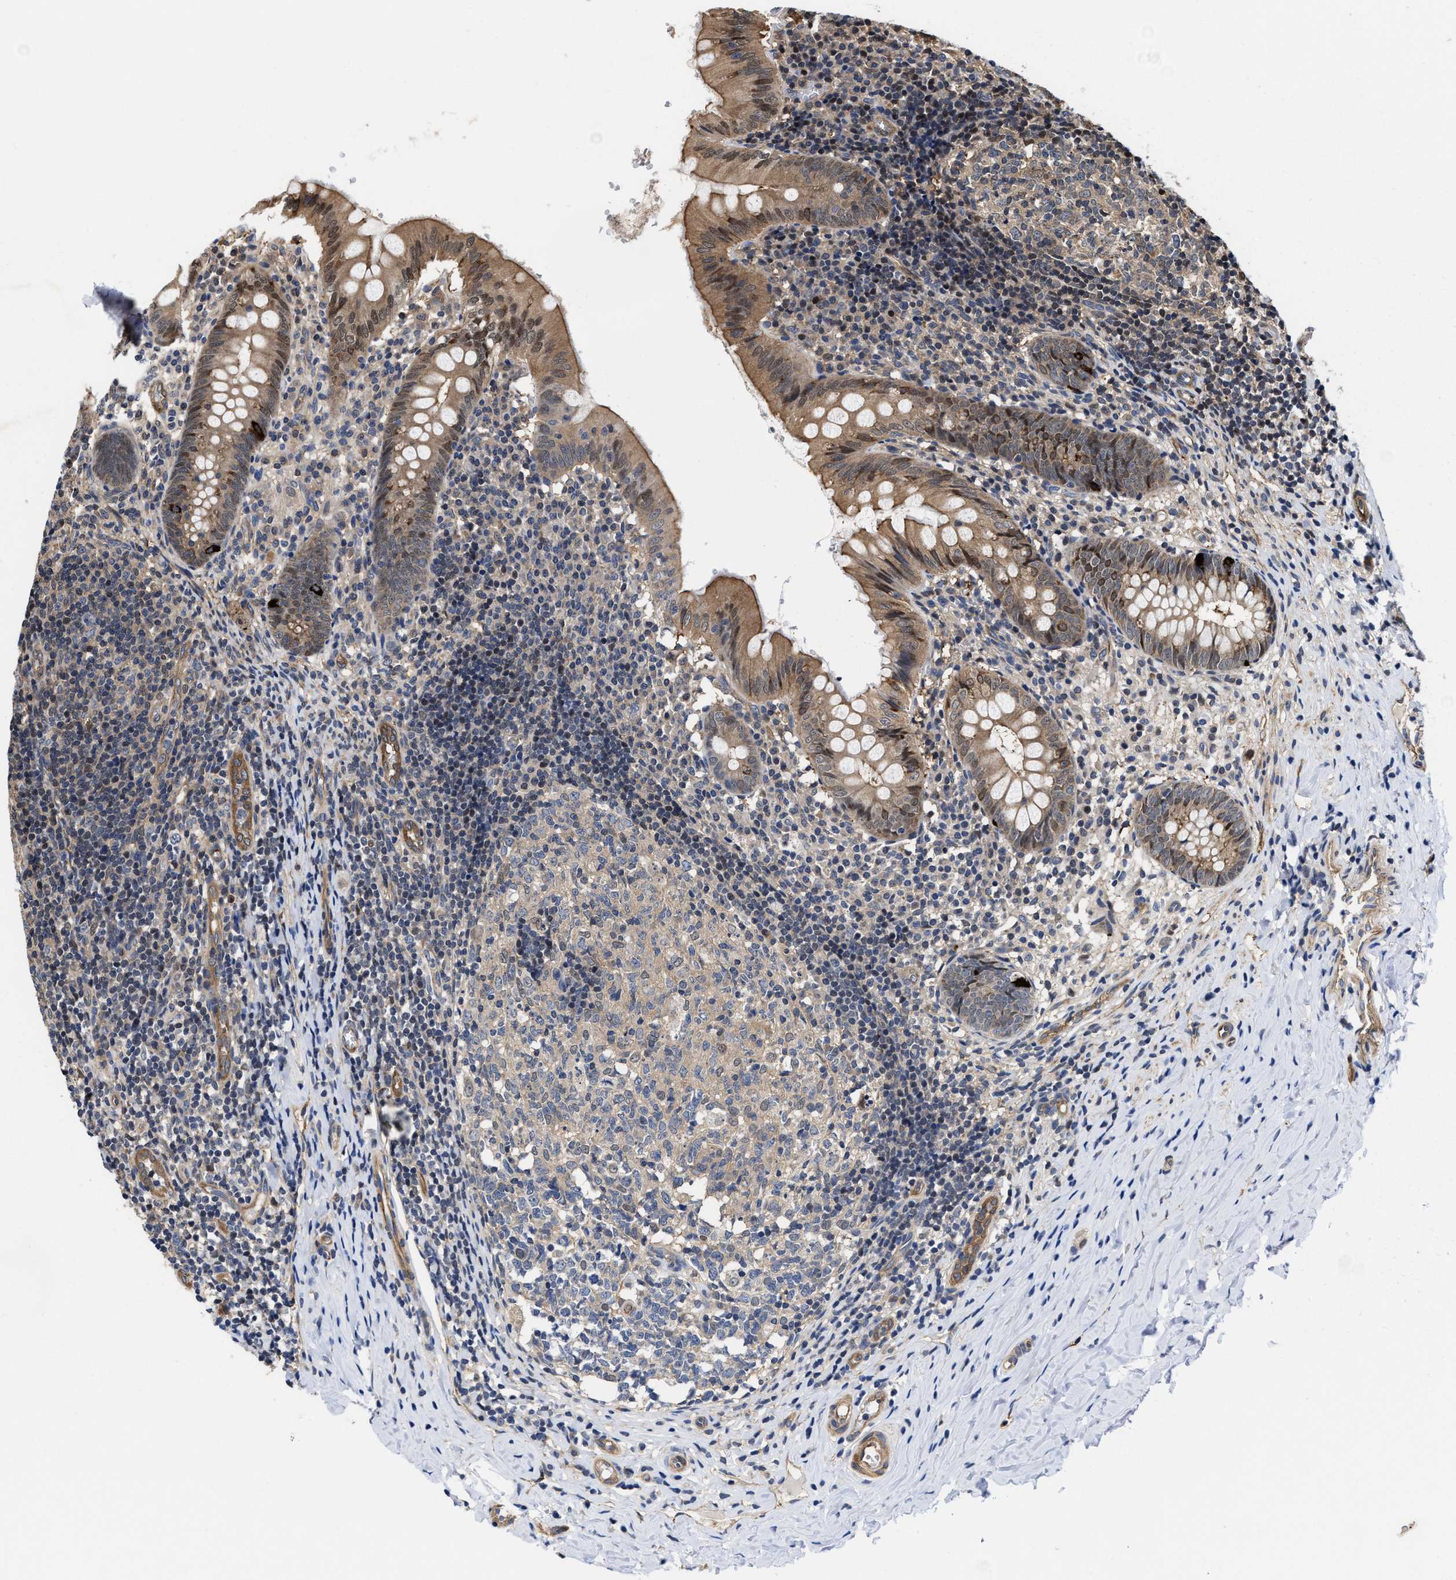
{"staining": {"intensity": "moderate", "quantity": ">75%", "location": "cytoplasmic/membranous,nuclear"}, "tissue": "appendix", "cell_type": "Glandular cells", "image_type": "normal", "snomed": [{"axis": "morphology", "description": "Normal tissue, NOS"}, {"axis": "topography", "description": "Appendix"}], "caption": "The image demonstrates a brown stain indicating the presence of a protein in the cytoplasmic/membranous,nuclear of glandular cells in appendix.", "gene": "KIF12", "patient": {"sex": "male", "age": 8}}